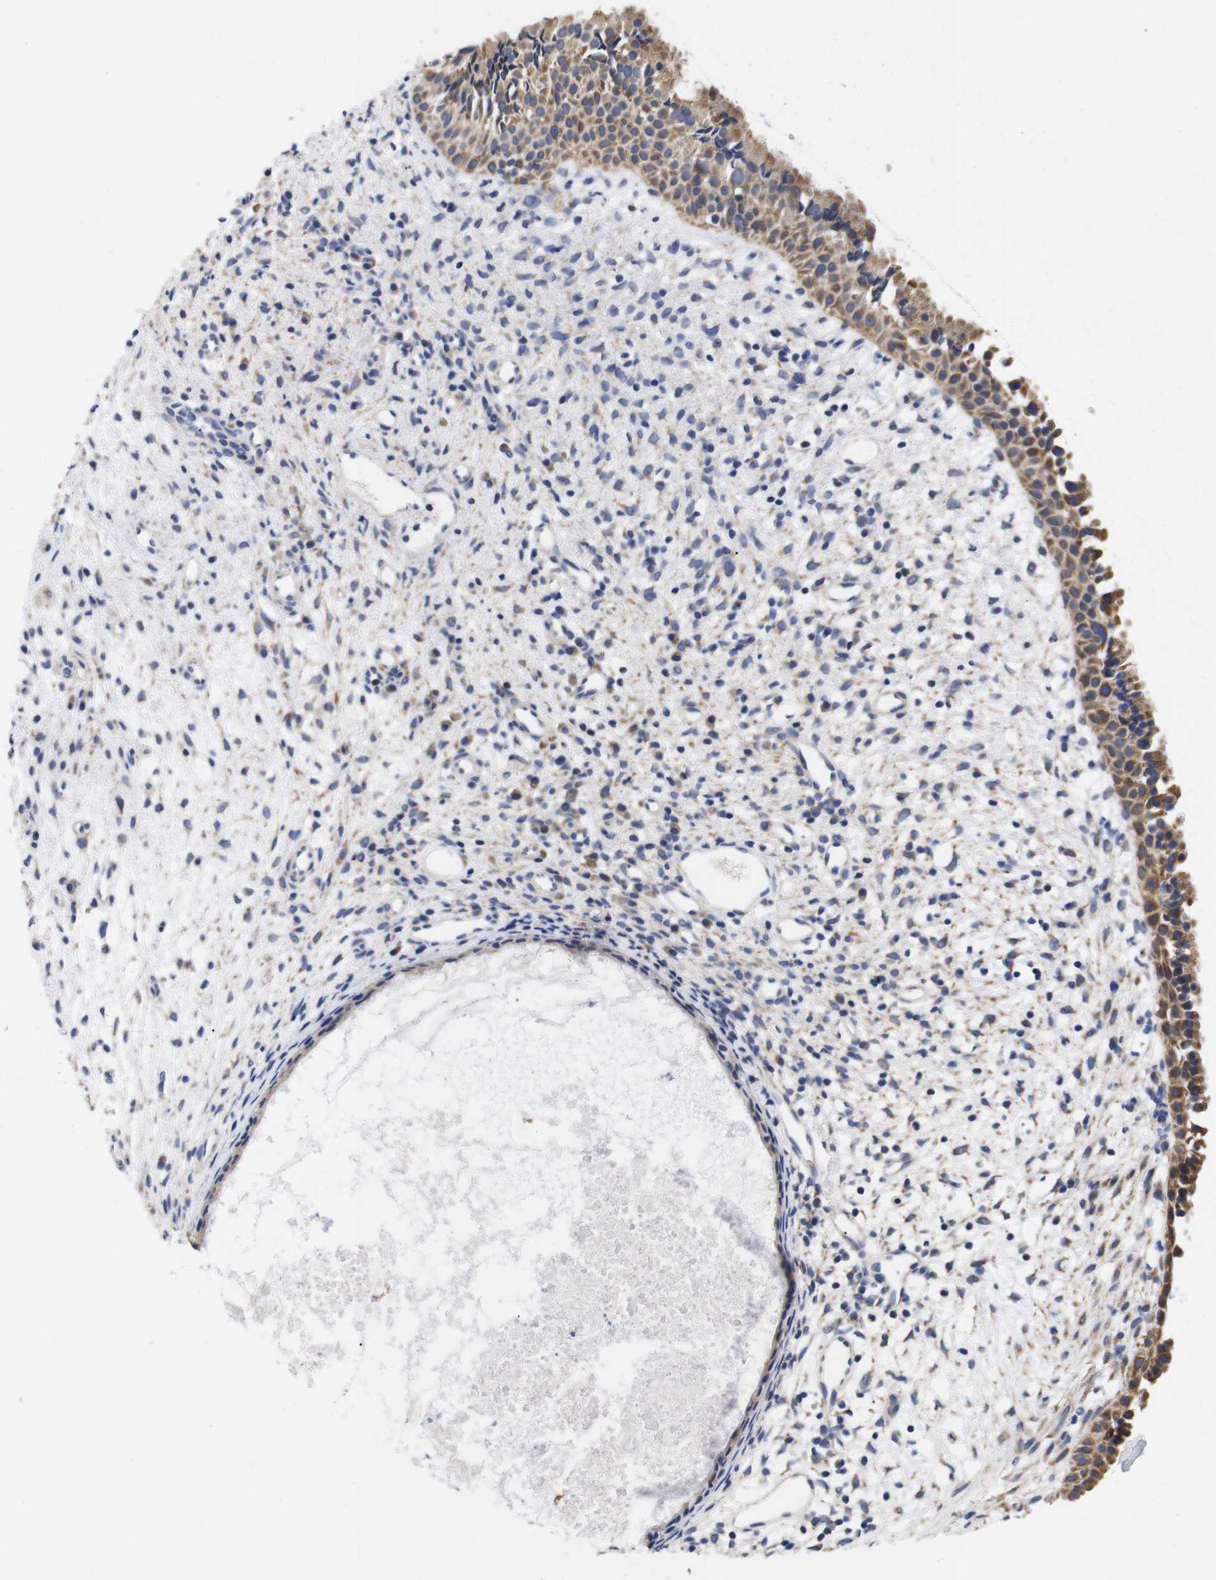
{"staining": {"intensity": "moderate", "quantity": "25%-75%", "location": "cytoplasmic/membranous"}, "tissue": "nasopharynx", "cell_type": "Respiratory epithelial cells", "image_type": "normal", "snomed": [{"axis": "morphology", "description": "Normal tissue, NOS"}, {"axis": "topography", "description": "Nasopharynx"}], "caption": "High-magnification brightfield microscopy of benign nasopharynx stained with DAB (3,3'-diaminobenzidine) (brown) and counterstained with hematoxylin (blue). respiratory epithelial cells exhibit moderate cytoplasmic/membranous expression is seen in approximately25%-75% of cells. The staining is performed using DAB (3,3'-diaminobenzidine) brown chromogen to label protein expression. The nuclei are counter-stained blue using hematoxylin.", "gene": "OPN3", "patient": {"sex": "male", "age": 22}}